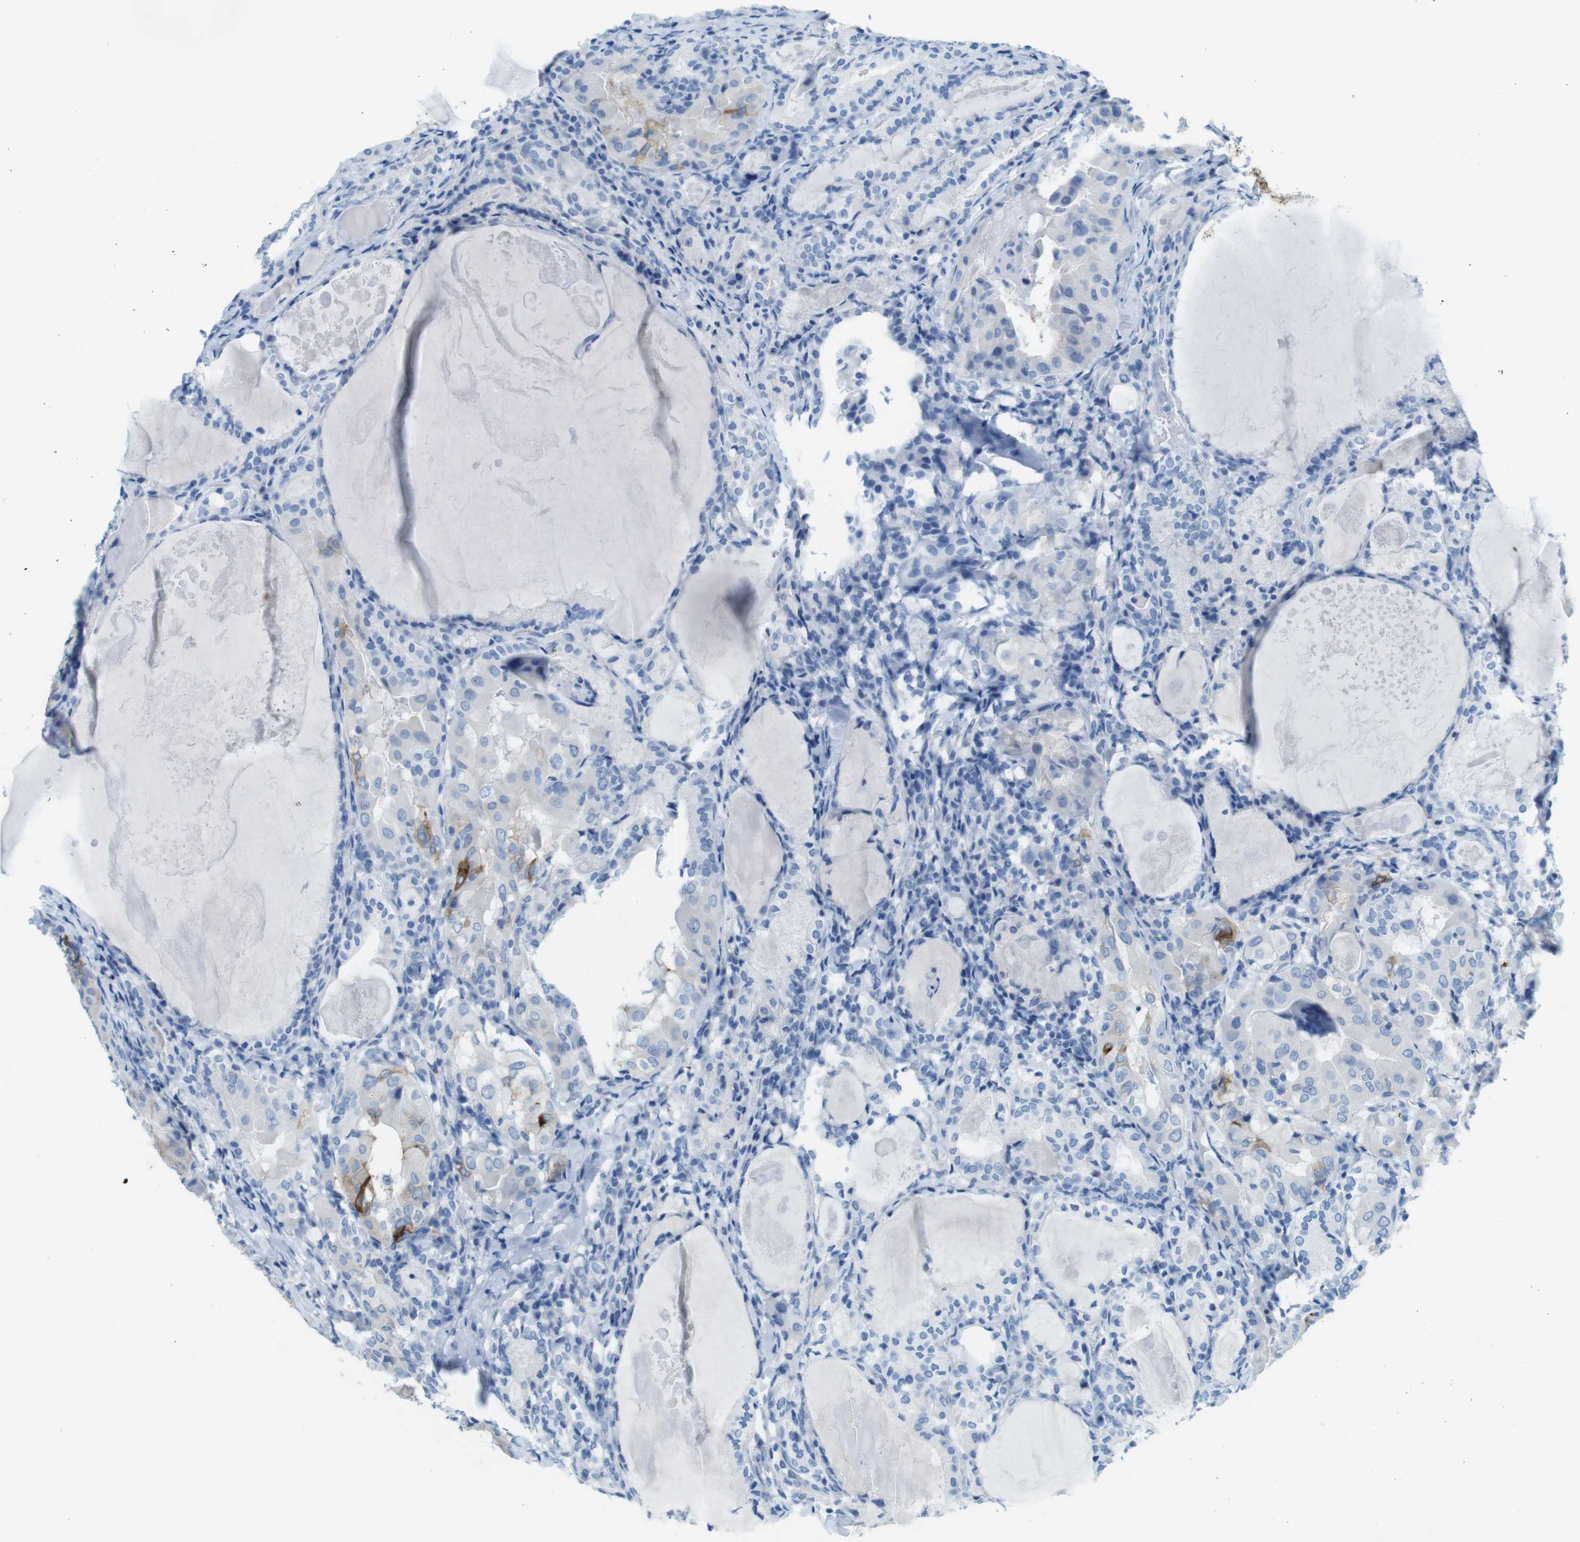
{"staining": {"intensity": "moderate", "quantity": "<25%", "location": "cytoplasmic/membranous"}, "tissue": "thyroid cancer", "cell_type": "Tumor cells", "image_type": "cancer", "snomed": [{"axis": "morphology", "description": "Papillary adenocarcinoma, NOS"}, {"axis": "topography", "description": "Thyroid gland"}], "caption": "Immunohistochemical staining of papillary adenocarcinoma (thyroid) exhibits low levels of moderate cytoplasmic/membranous staining in about <25% of tumor cells. The staining was performed using DAB to visualize the protein expression in brown, while the nuclei were stained in blue with hematoxylin (Magnification: 20x).", "gene": "GAP43", "patient": {"sex": "female", "age": 42}}